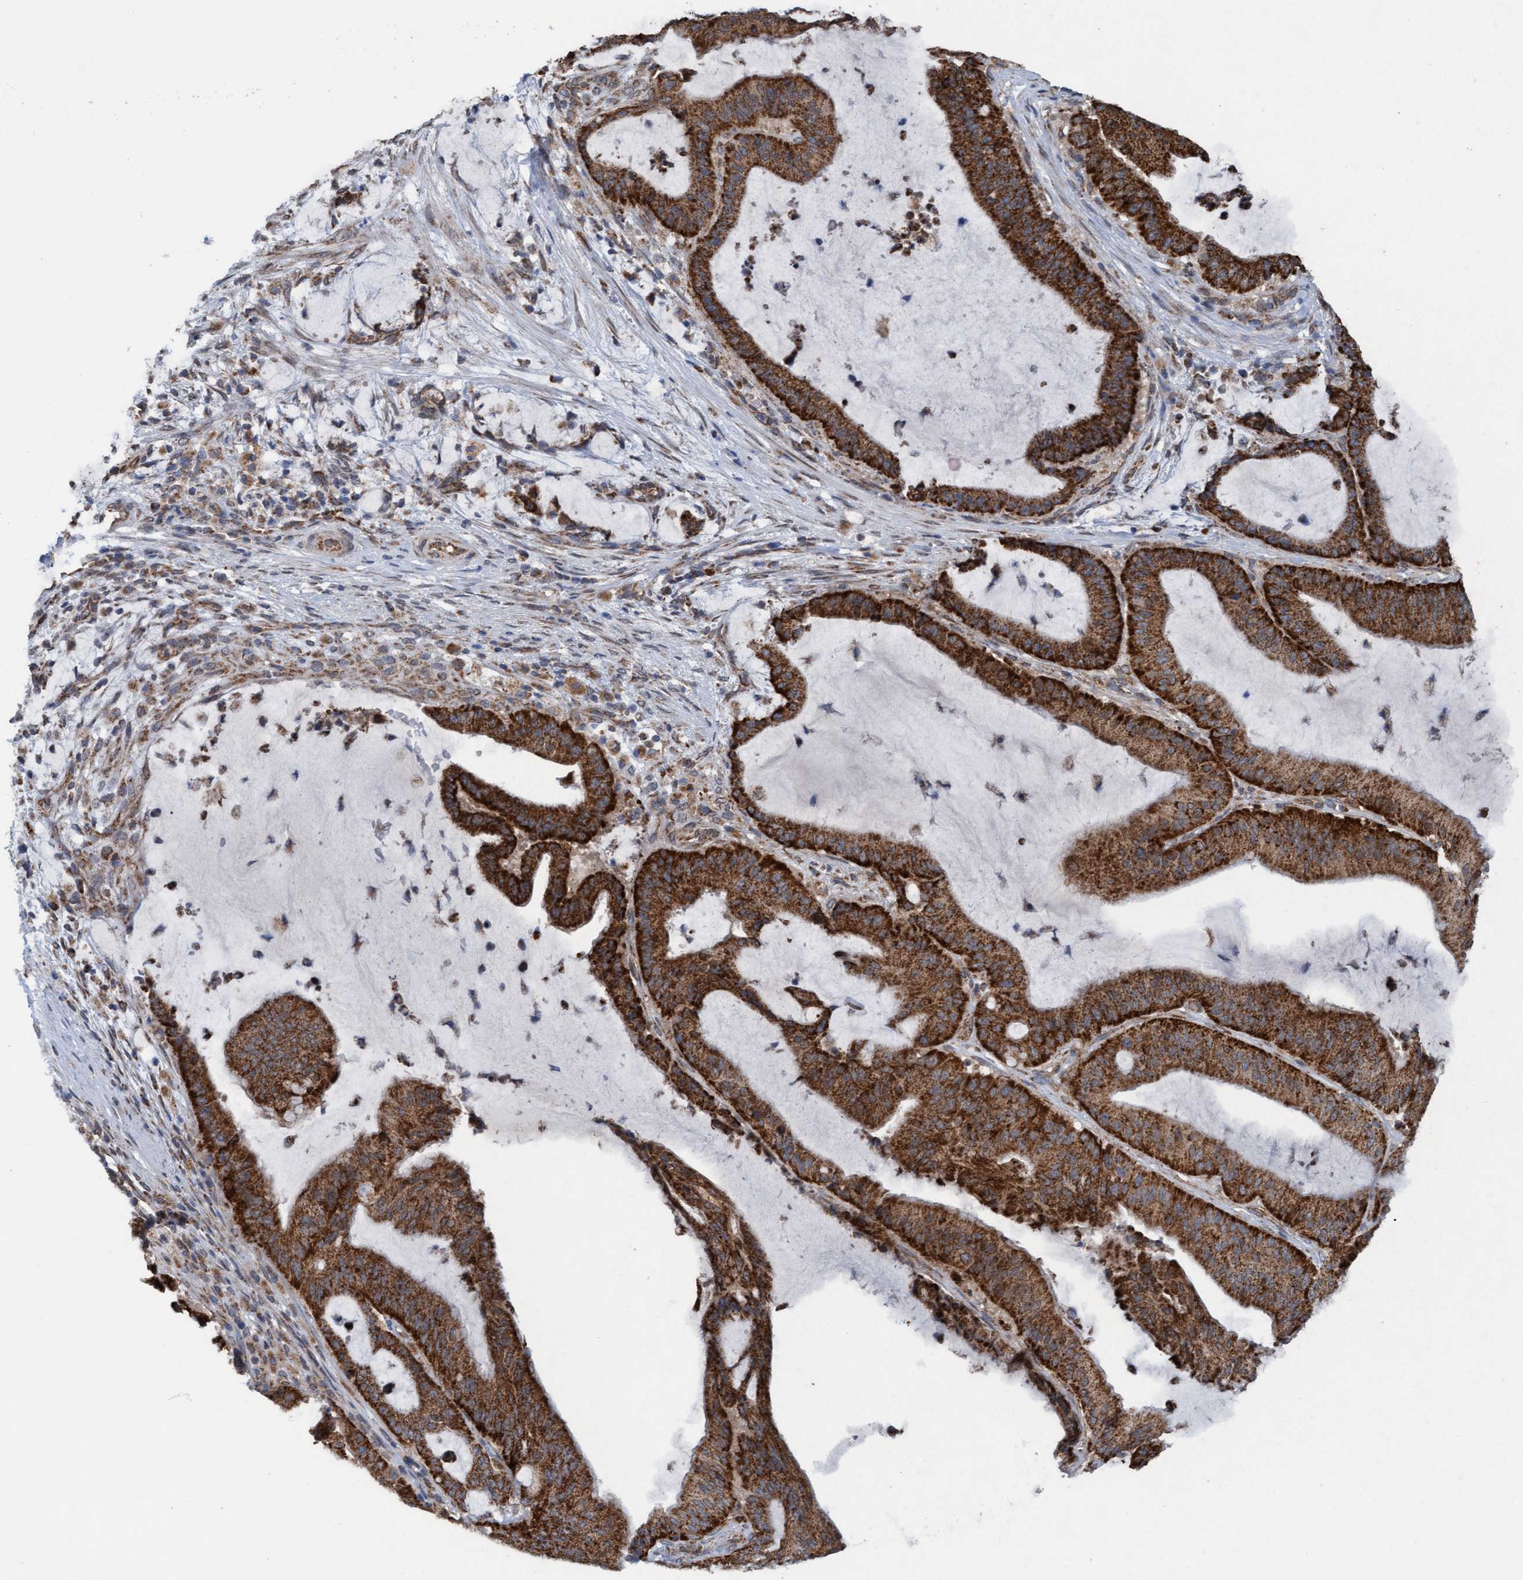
{"staining": {"intensity": "strong", "quantity": ">75%", "location": "cytoplasmic/membranous"}, "tissue": "liver cancer", "cell_type": "Tumor cells", "image_type": "cancer", "snomed": [{"axis": "morphology", "description": "Normal tissue, NOS"}, {"axis": "morphology", "description": "Cholangiocarcinoma"}, {"axis": "topography", "description": "Liver"}, {"axis": "topography", "description": "Peripheral nerve tissue"}], "caption": "Immunohistochemistry (IHC) photomicrograph of human liver cancer (cholangiocarcinoma) stained for a protein (brown), which shows high levels of strong cytoplasmic/membranous staining in approximately >75% of tumor cells.", "gene": "MRPS23", "patient": {"sex": "female", "age": 73}}